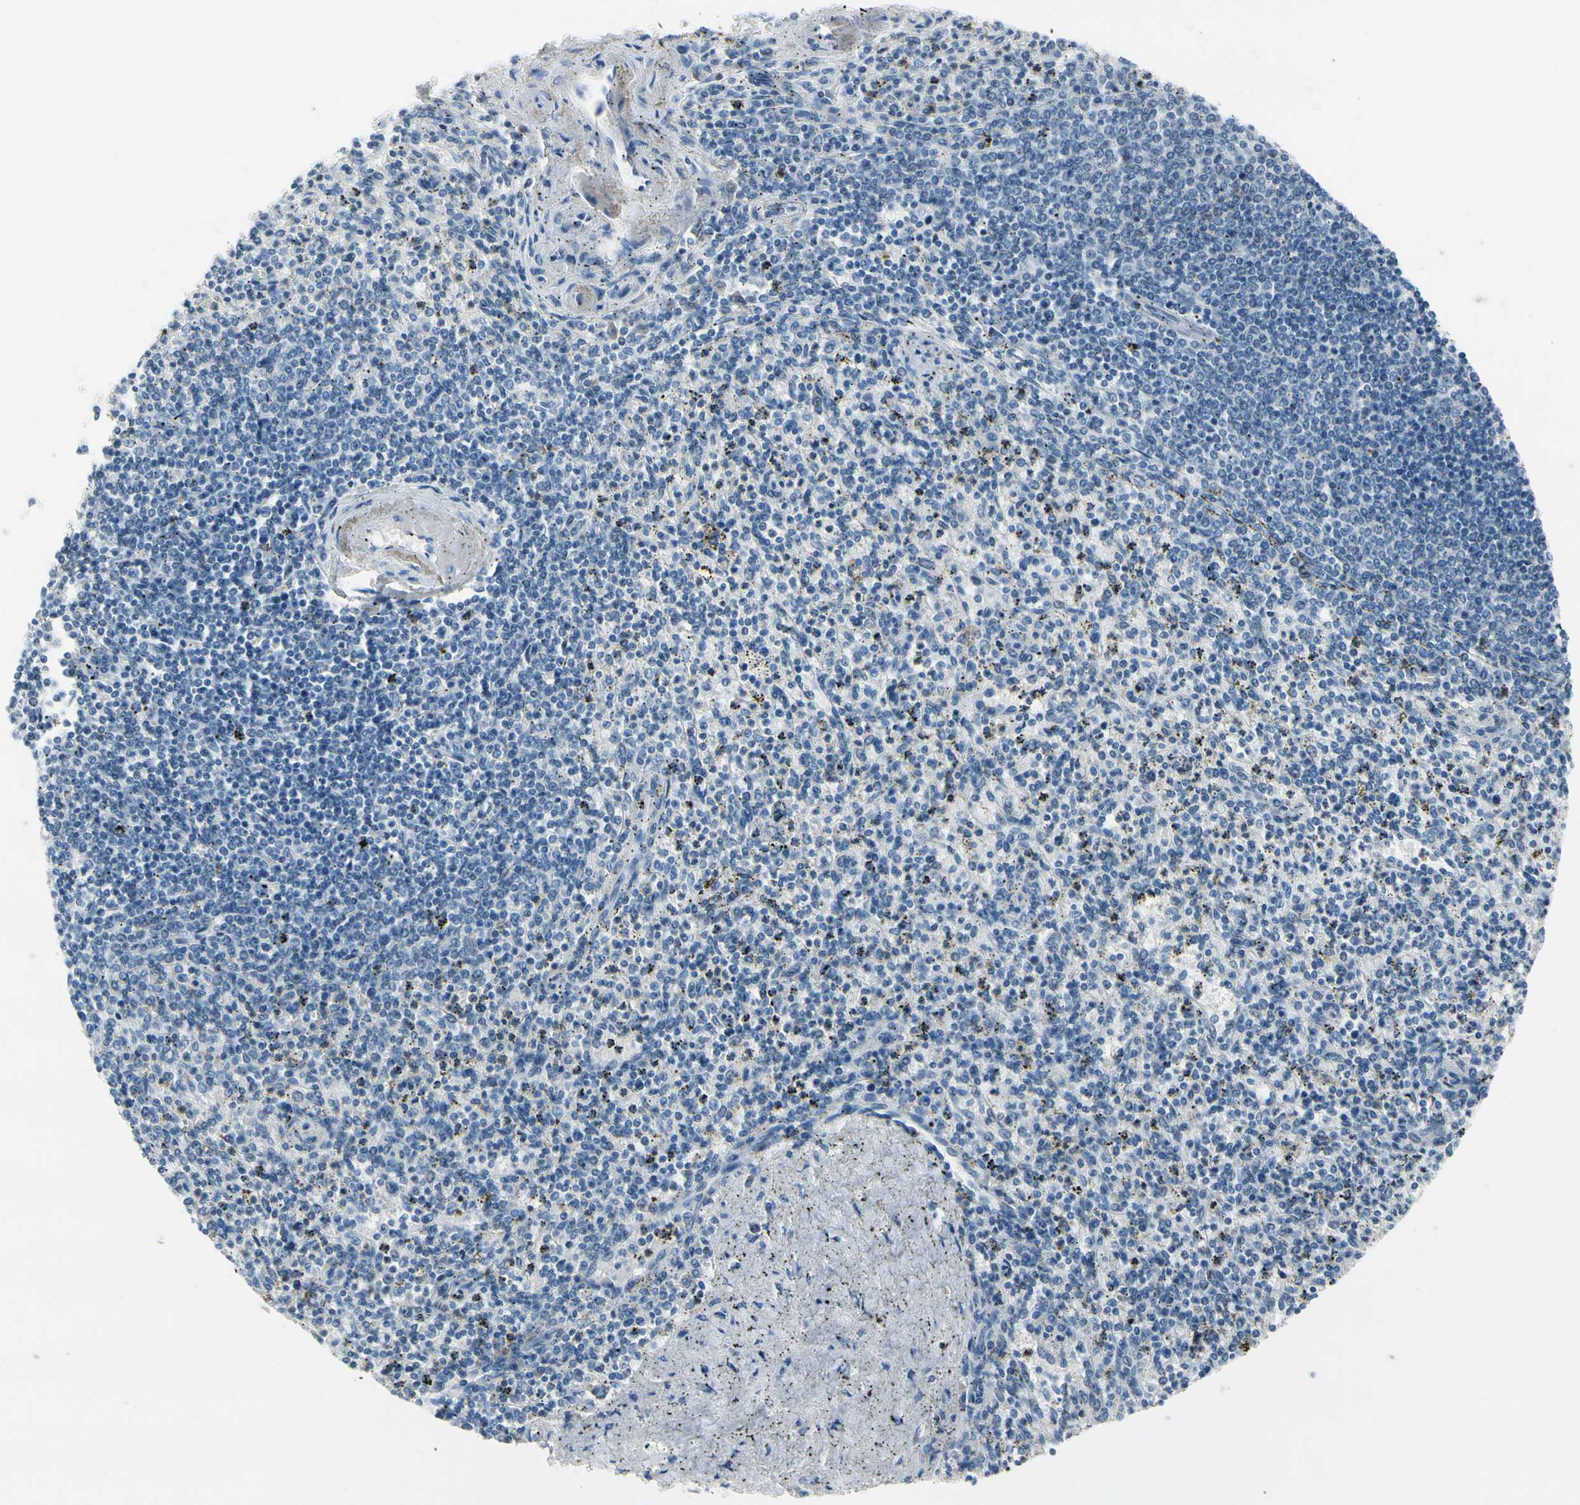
{"staining": {"intensity": "negative", "quantity": "none", "location": "none"}, "tissue": "spleen", "cell_type": "Cells in red pulp", "image_type": "normal", "snomed": [{"axis": "morphology", "description": "Normal tissue, NOS"}, {"axis": "topography", "description": "Spleen"}], "caption": "An immunohistochemistry (IHC) photomicrograph of unremarkable spleen is shown. There is no staining in cells in red pulp of spleen. (DAB immunohistochemistry (IHC) with hematoxylin counter stain).", "gene": "MUC5B", "patient": {"sex": "male", "age": 72}}